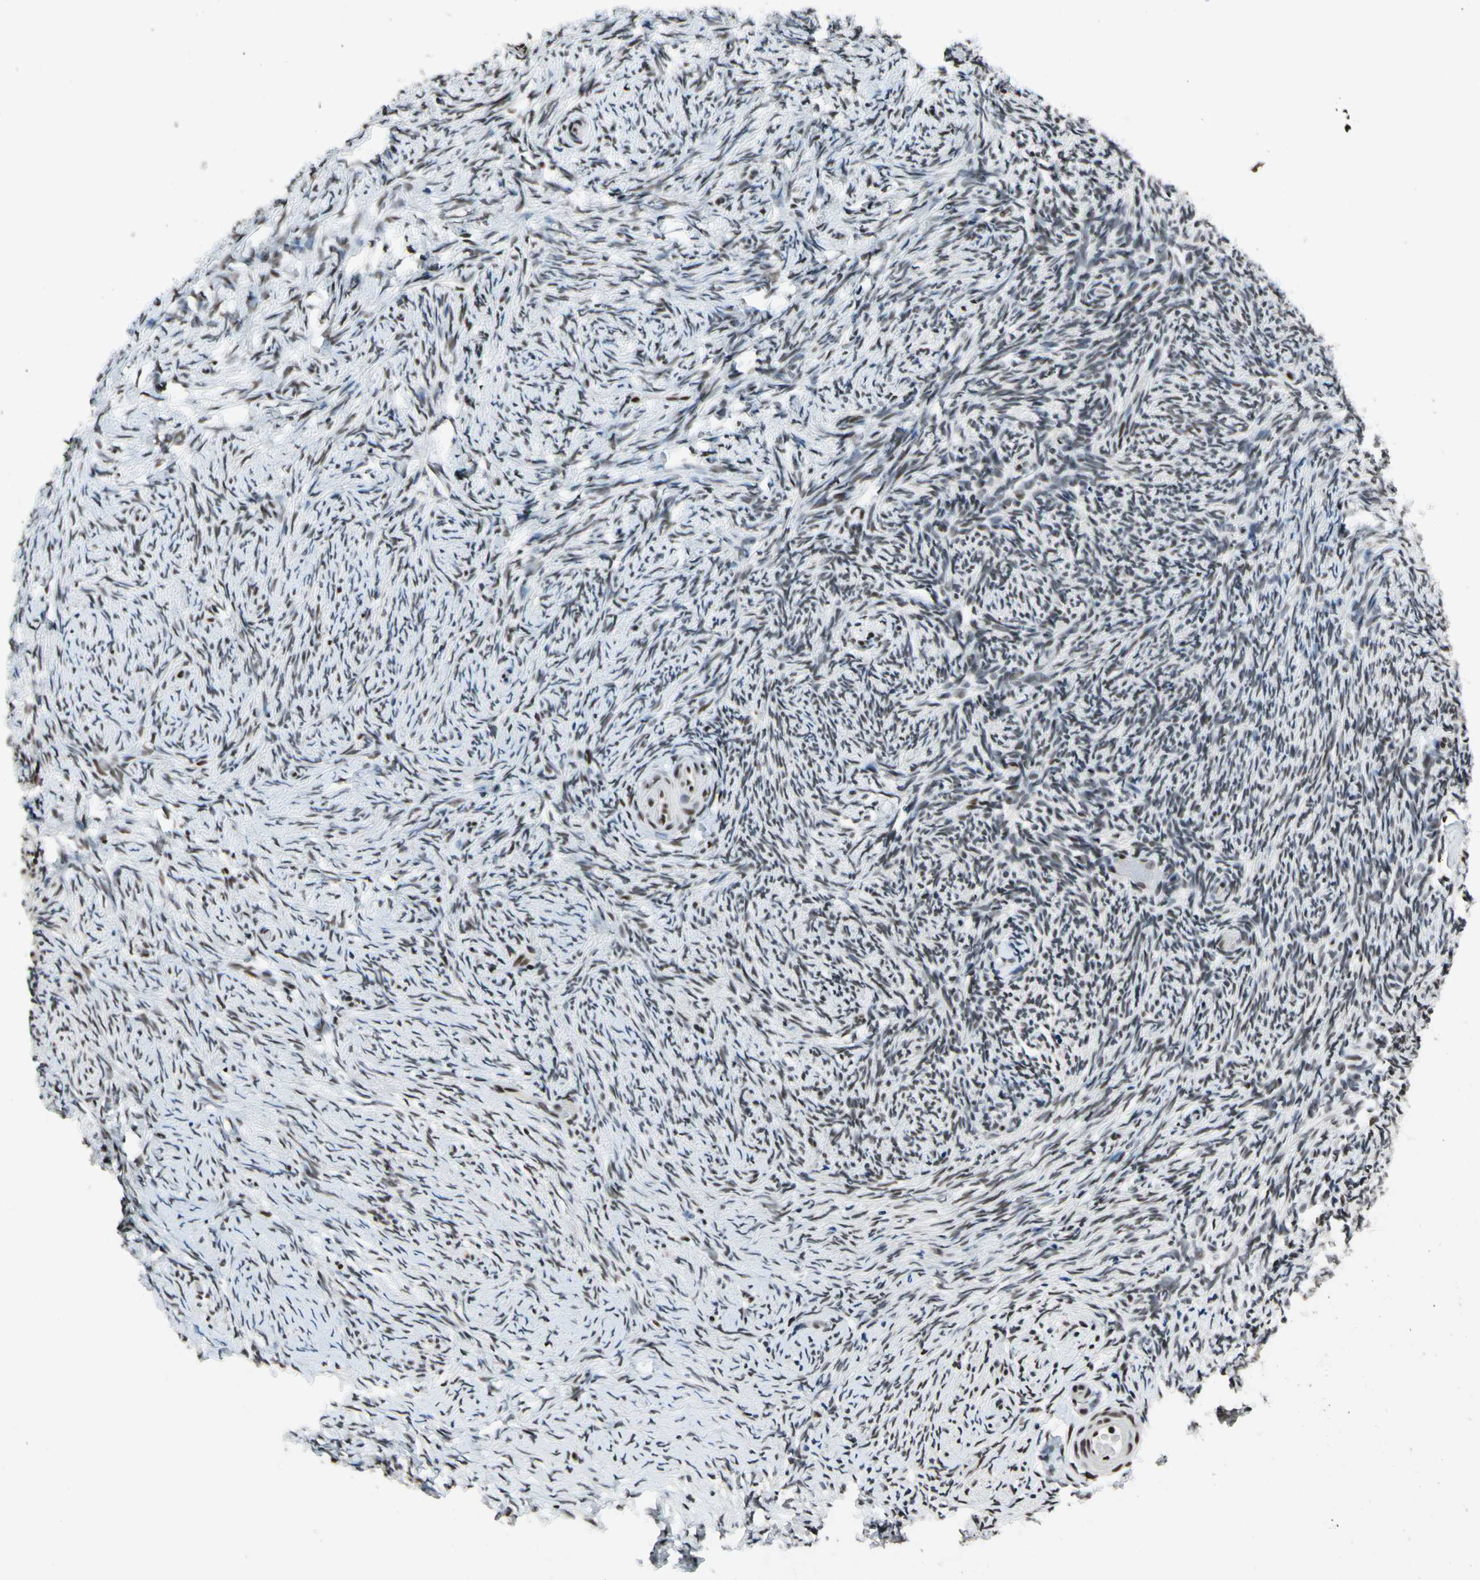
{"staining": {"intensity": "moderate", "quantity": "25%-75%", "location": "nuclear"}, "tissue": "ovary", "cell_type": "Ovarian stroma cells", "image_type": "normal", "snomed": [{"axis": "morphology", "description": "Normal tissue, NOS"}, {"axis": "topography", "description": "Ovary"}], "caption": "A brown stain highlights moderate nuclear staining of a protein in ovarian stroma cells of unremarkable ovary. (DAB (3,3'-diaminobenzidine) IHC, brown staining for protein, blue staining for nuclei).", "gene": "RECQL", "patient": {"sex": "female", "age": 60}}